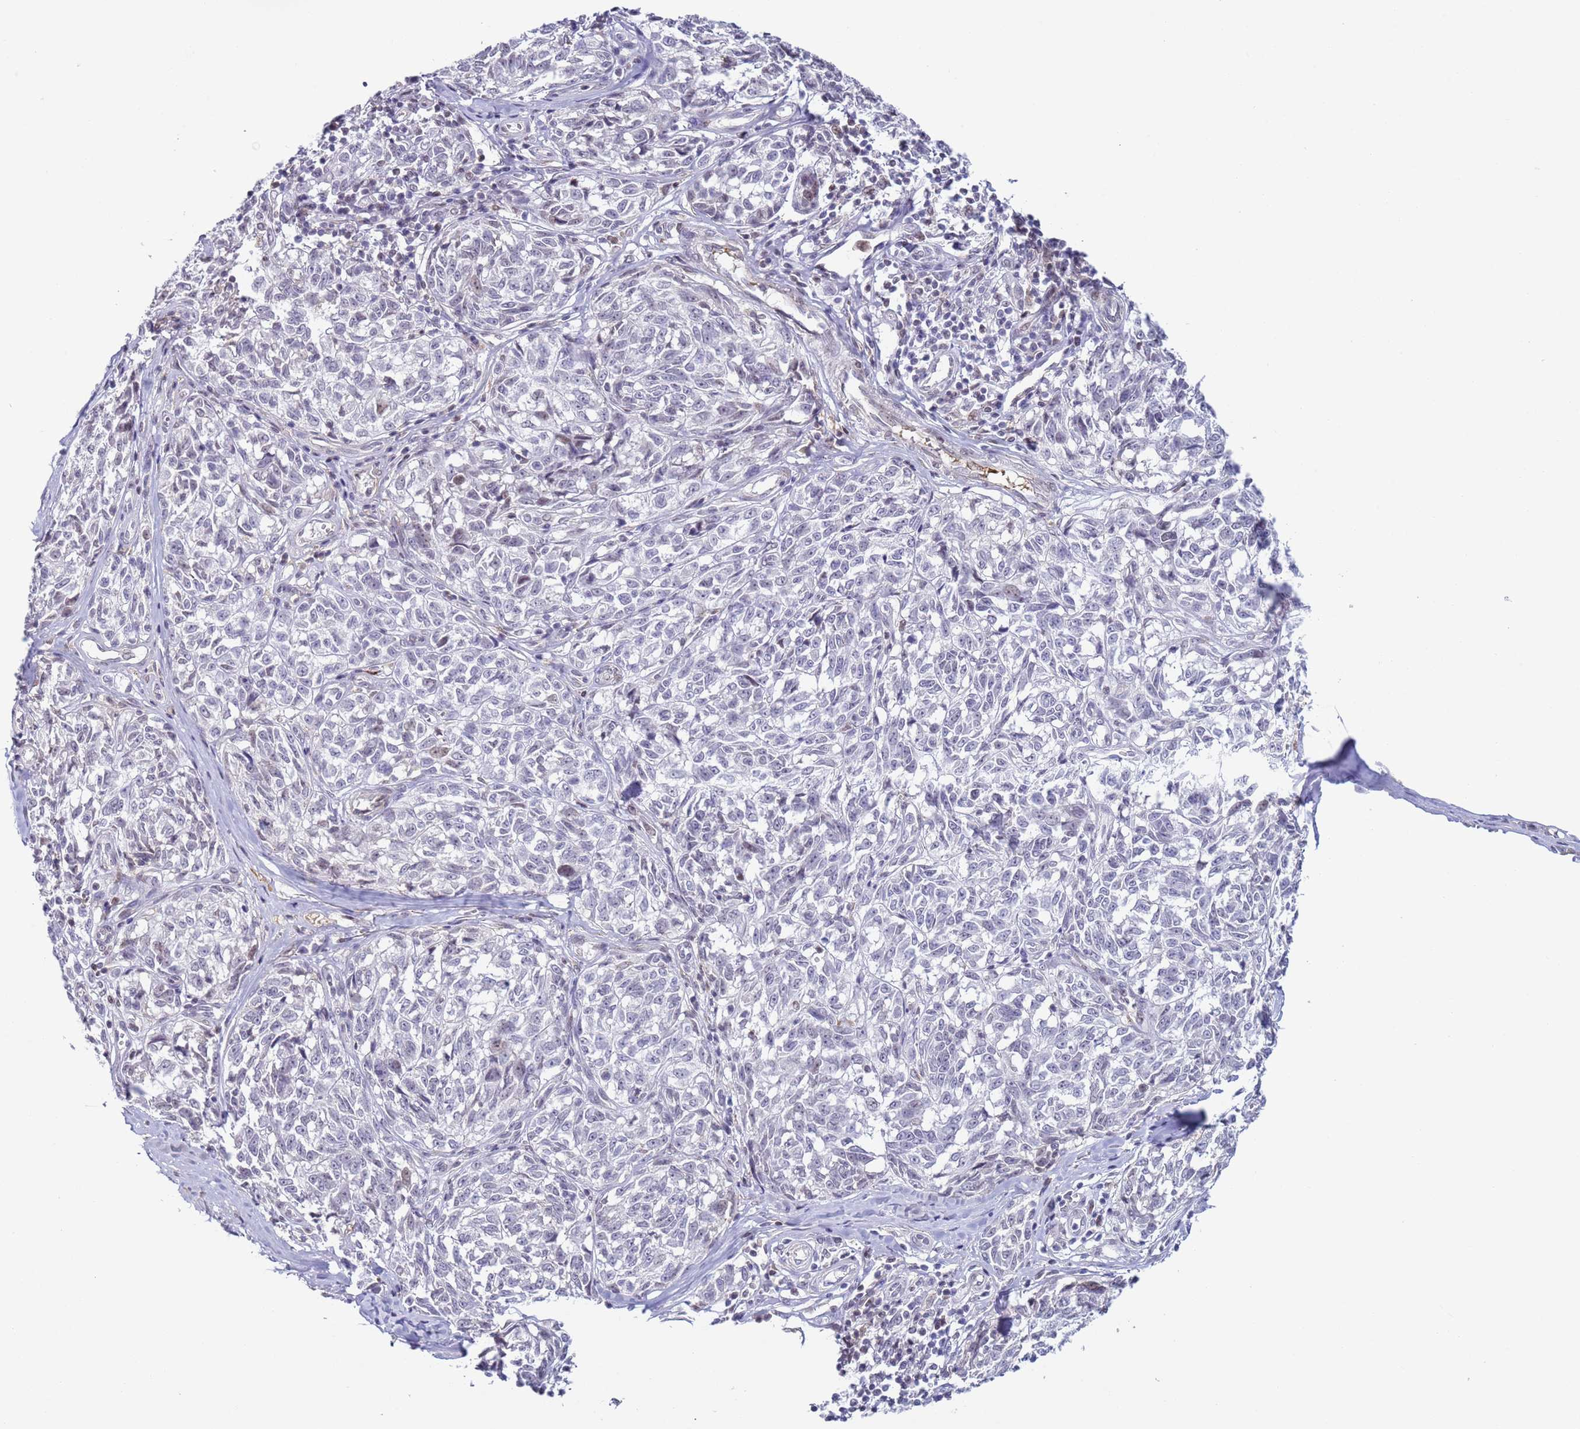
{"staining": {"intensity": "negative", "quantity": "none", "location": "none"}, "tissue": "melanoma", "cell_type": "Tumor cells", "image_type": "cancer", "snomed": [{"axis": "morphology", "description": "Normal tissue, NOS"}, {"axis": "morphology", "description": "Malignant melanoma, NOS"}, {"axis": "topography", "description": "Skin"}], "caption": "Malignant melanoma was stained to show a protein in brown. There is no significant expression in tumor cells.", "gene": "NPAP1", "patient": {"sex": "female", "age": 64}}